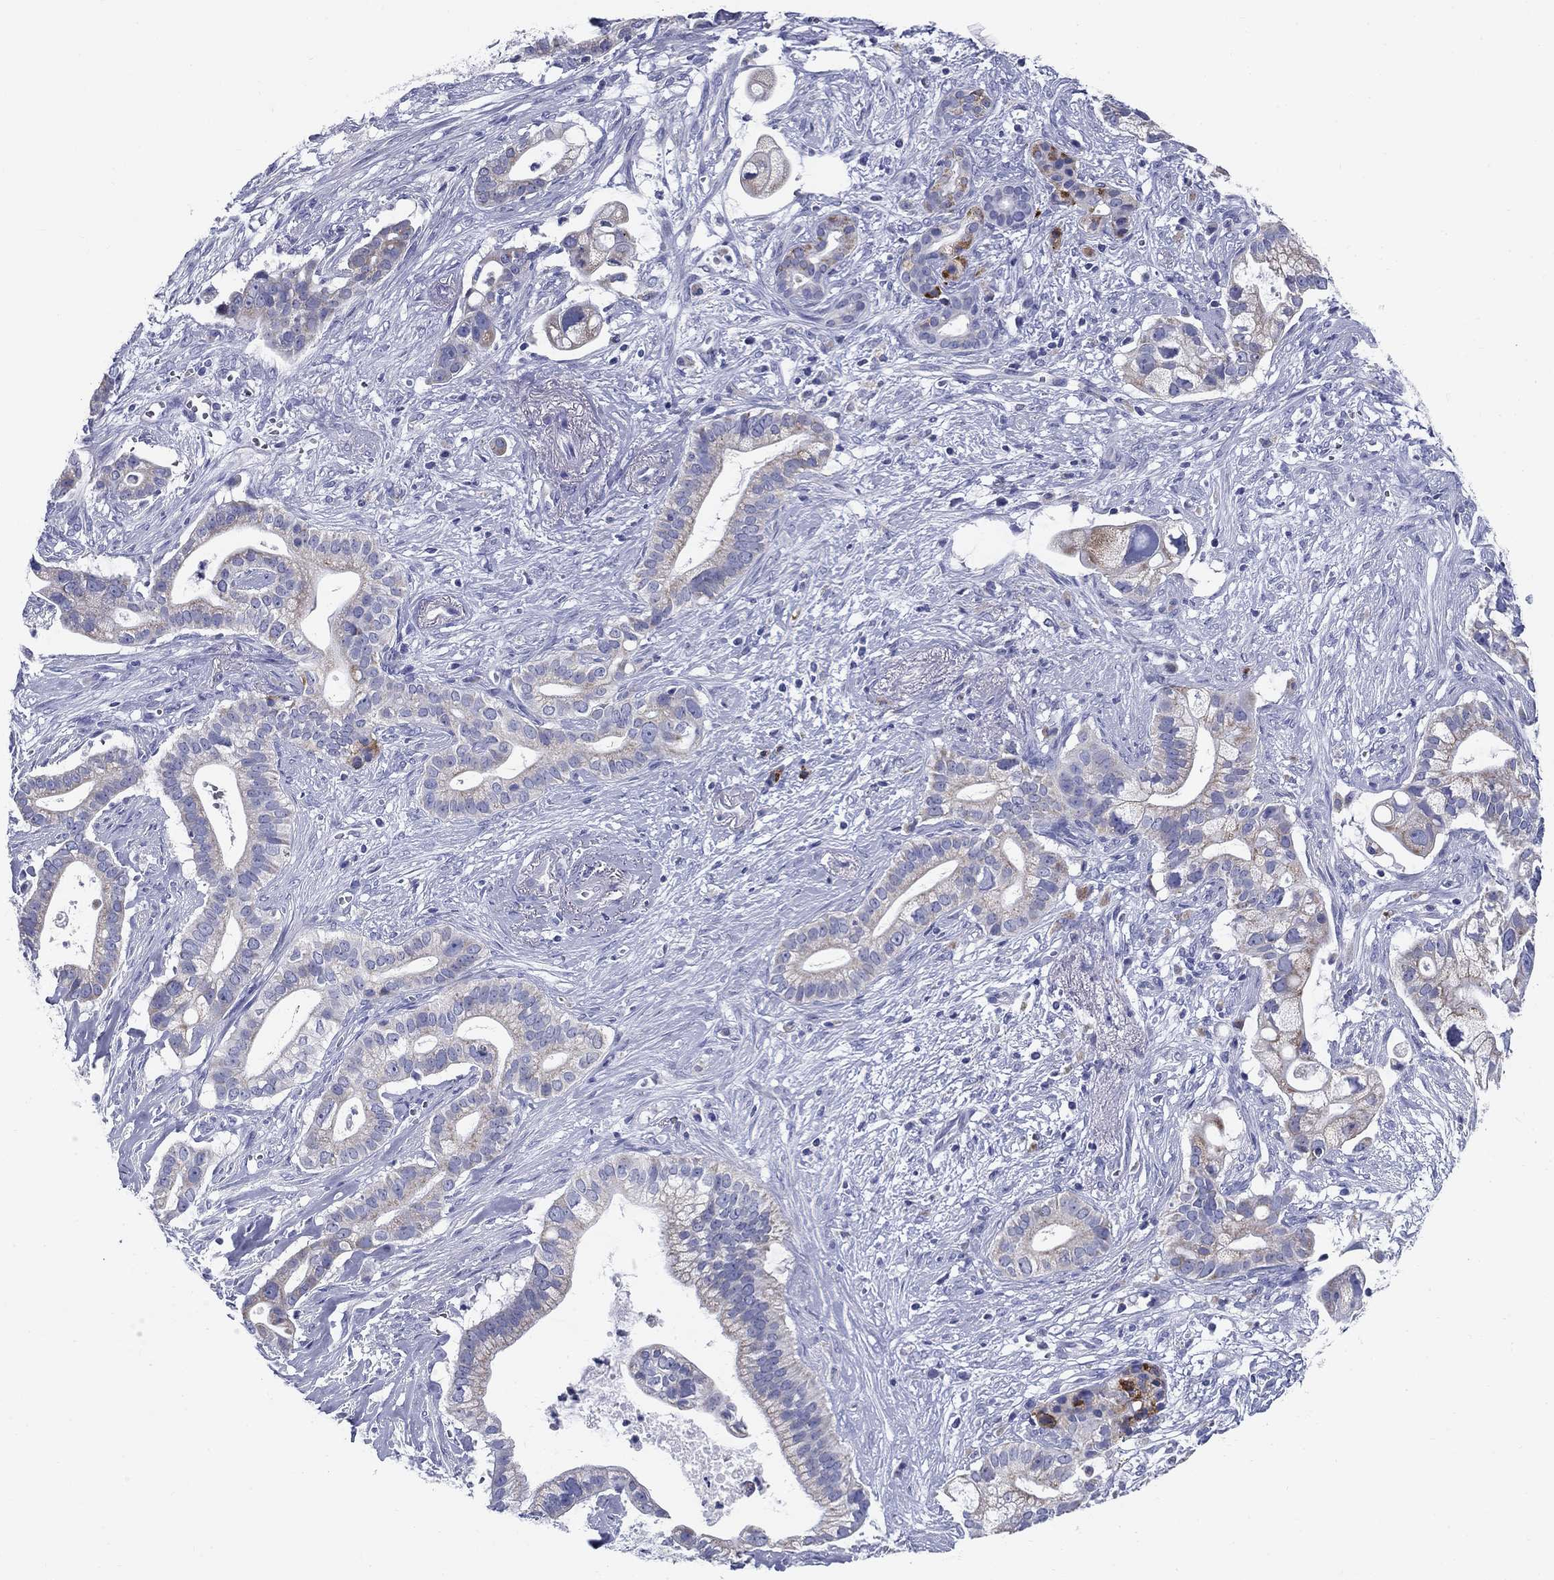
{"staining": {"intensity": "weak", "quantity": "<25%", "location": "cytoplasmic/membranous"}, "tissue": "pancreatic cancer", "cell_type": "Tumor cells", "image_type": "cancer", "snomed": [{"axis": "morphology", "description": "Adenocarcinoma, NOS"}, {"axis": "topography", "description": "Pancreas"}], "caption": "Immunohistochemical staining of human pancreatic adenocarcinoma demonstrates no significant positivity in tumor cells. (DAB (3,3'-diaminobenzidine) IHC, high magnification).", "gene": "UPB1", "patient": {"sex": "male", "age": 61}}